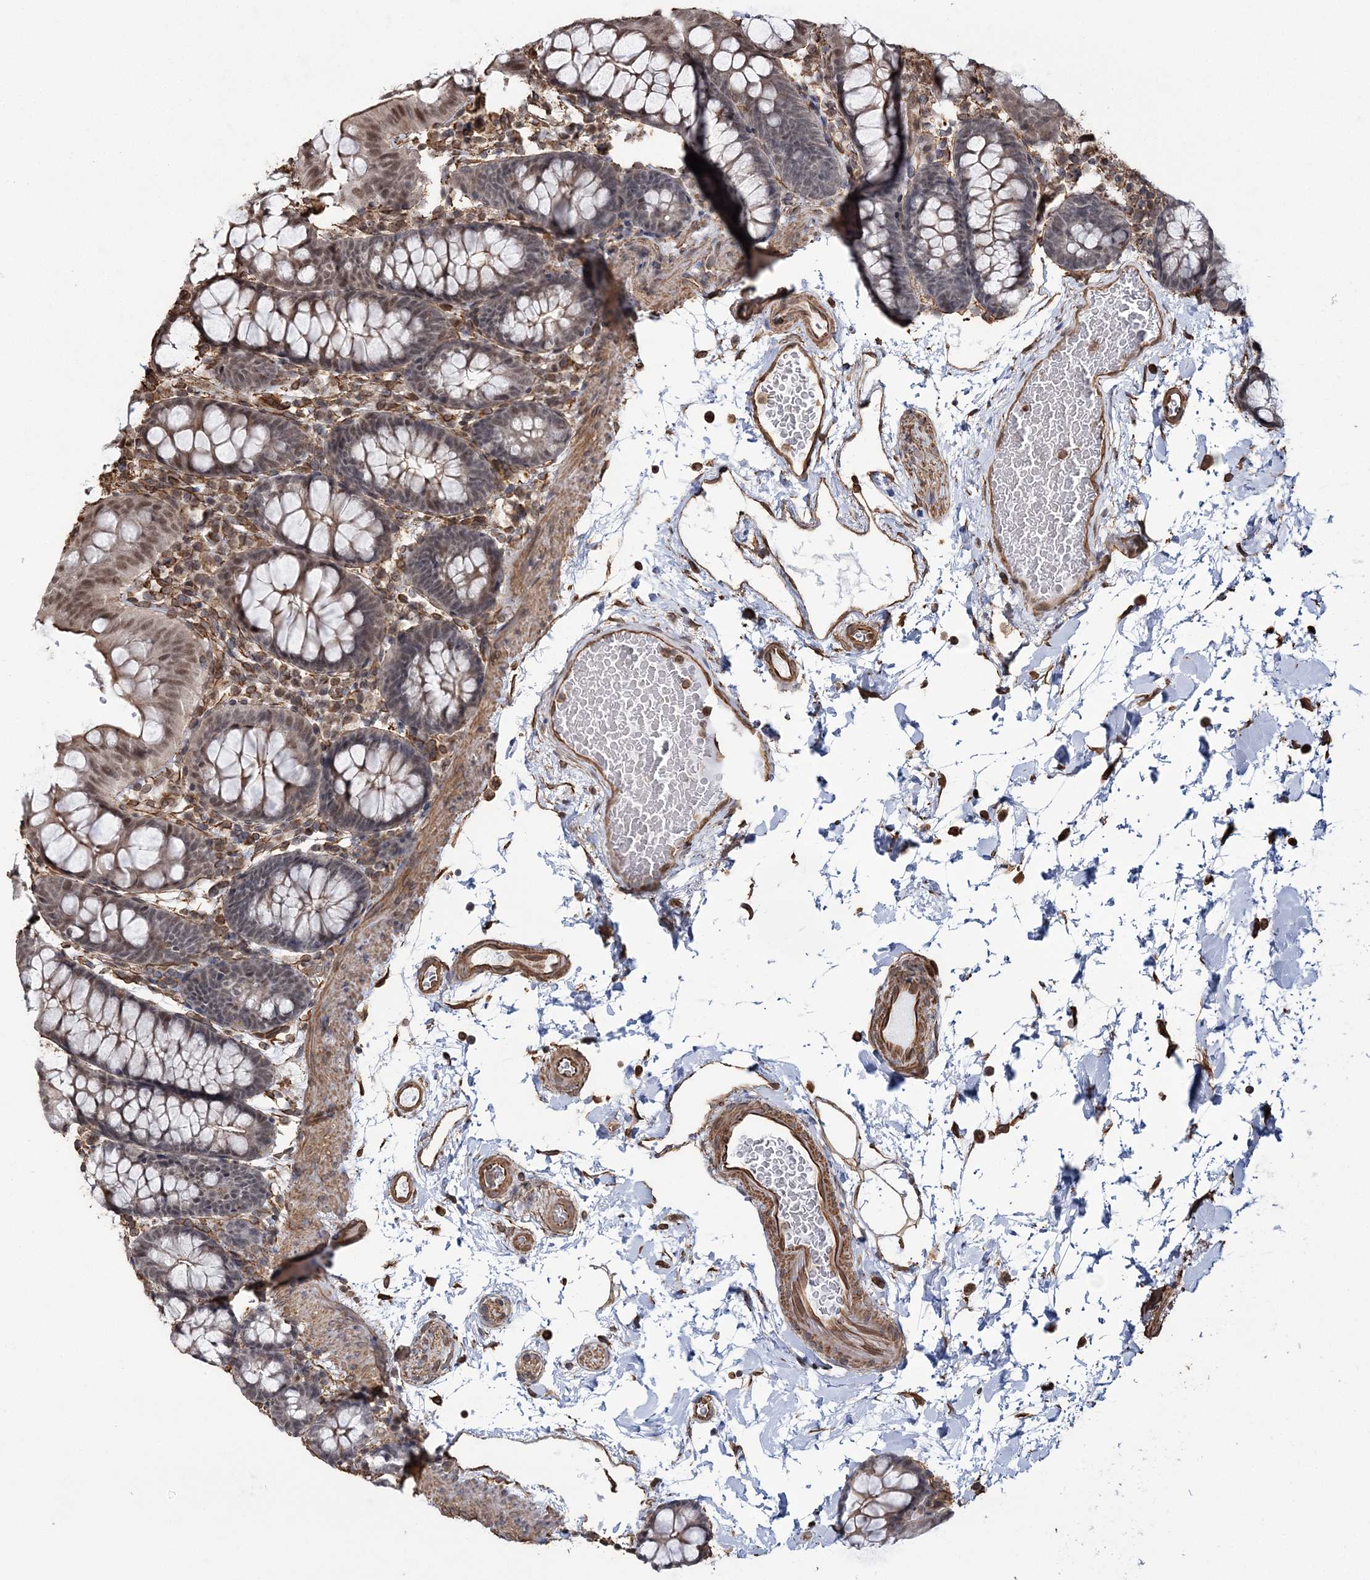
{"staining": {"intensity": "moderate", "quantity": ">75%", "location": "cytoplasmic/membranous,nuclear"}, "tissue": "colon", "cell_type": "Endothelial cells", "image_type": "normal", "snomed": [{"axis": "morphology", "description": "Normal tissue, NOS"}, {"axis": "topography", "description": "Colon"}], "caption": "Protein staining of normal colon reveals moderate cytoplasmic/membranous,nuclear positivity in approximately >75% of endothelial cells.", "gene": "ATP11B", "patient": {"sex": "male", "age": 75}}